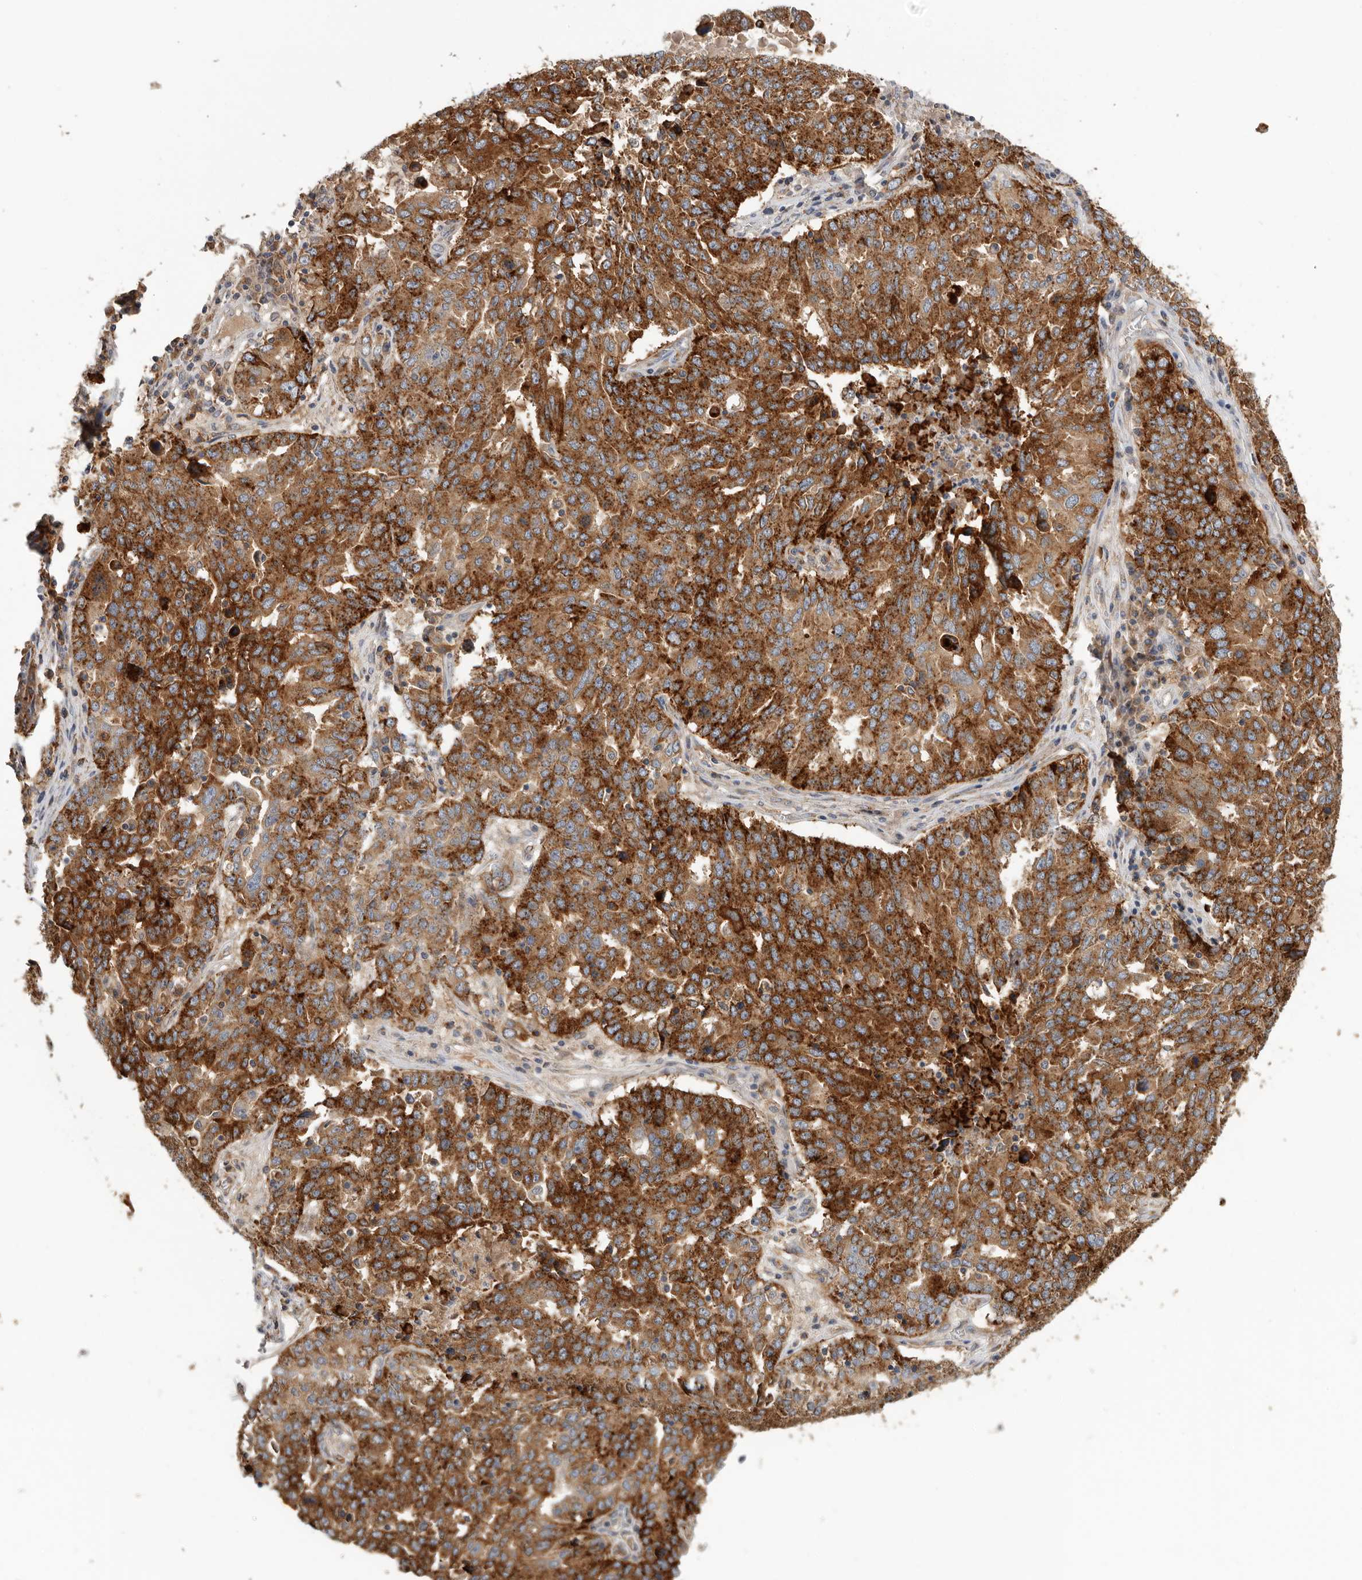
{"staining": {"intensity": "strong", "quantity": ">75%", "location": "cytoplasmic/membranous"}, "tissue": "ovarian cancer", "cell_type": "Tumor cells", "image_type": "cancer", "snomed": [{"axis": "morphology", "description": "Carcinoma, endometroid"}, {"axis": "topography", "description": "Ovary"}], "caption": "IHC micrograph of ovarian cancer stained for a protein (brown), which exhibits high levels of strong cytoplasmic/membranous expression in about >75% of tumor cells.", "gene": "TFRC", "patient": {"sex": "female", "age": 62}}